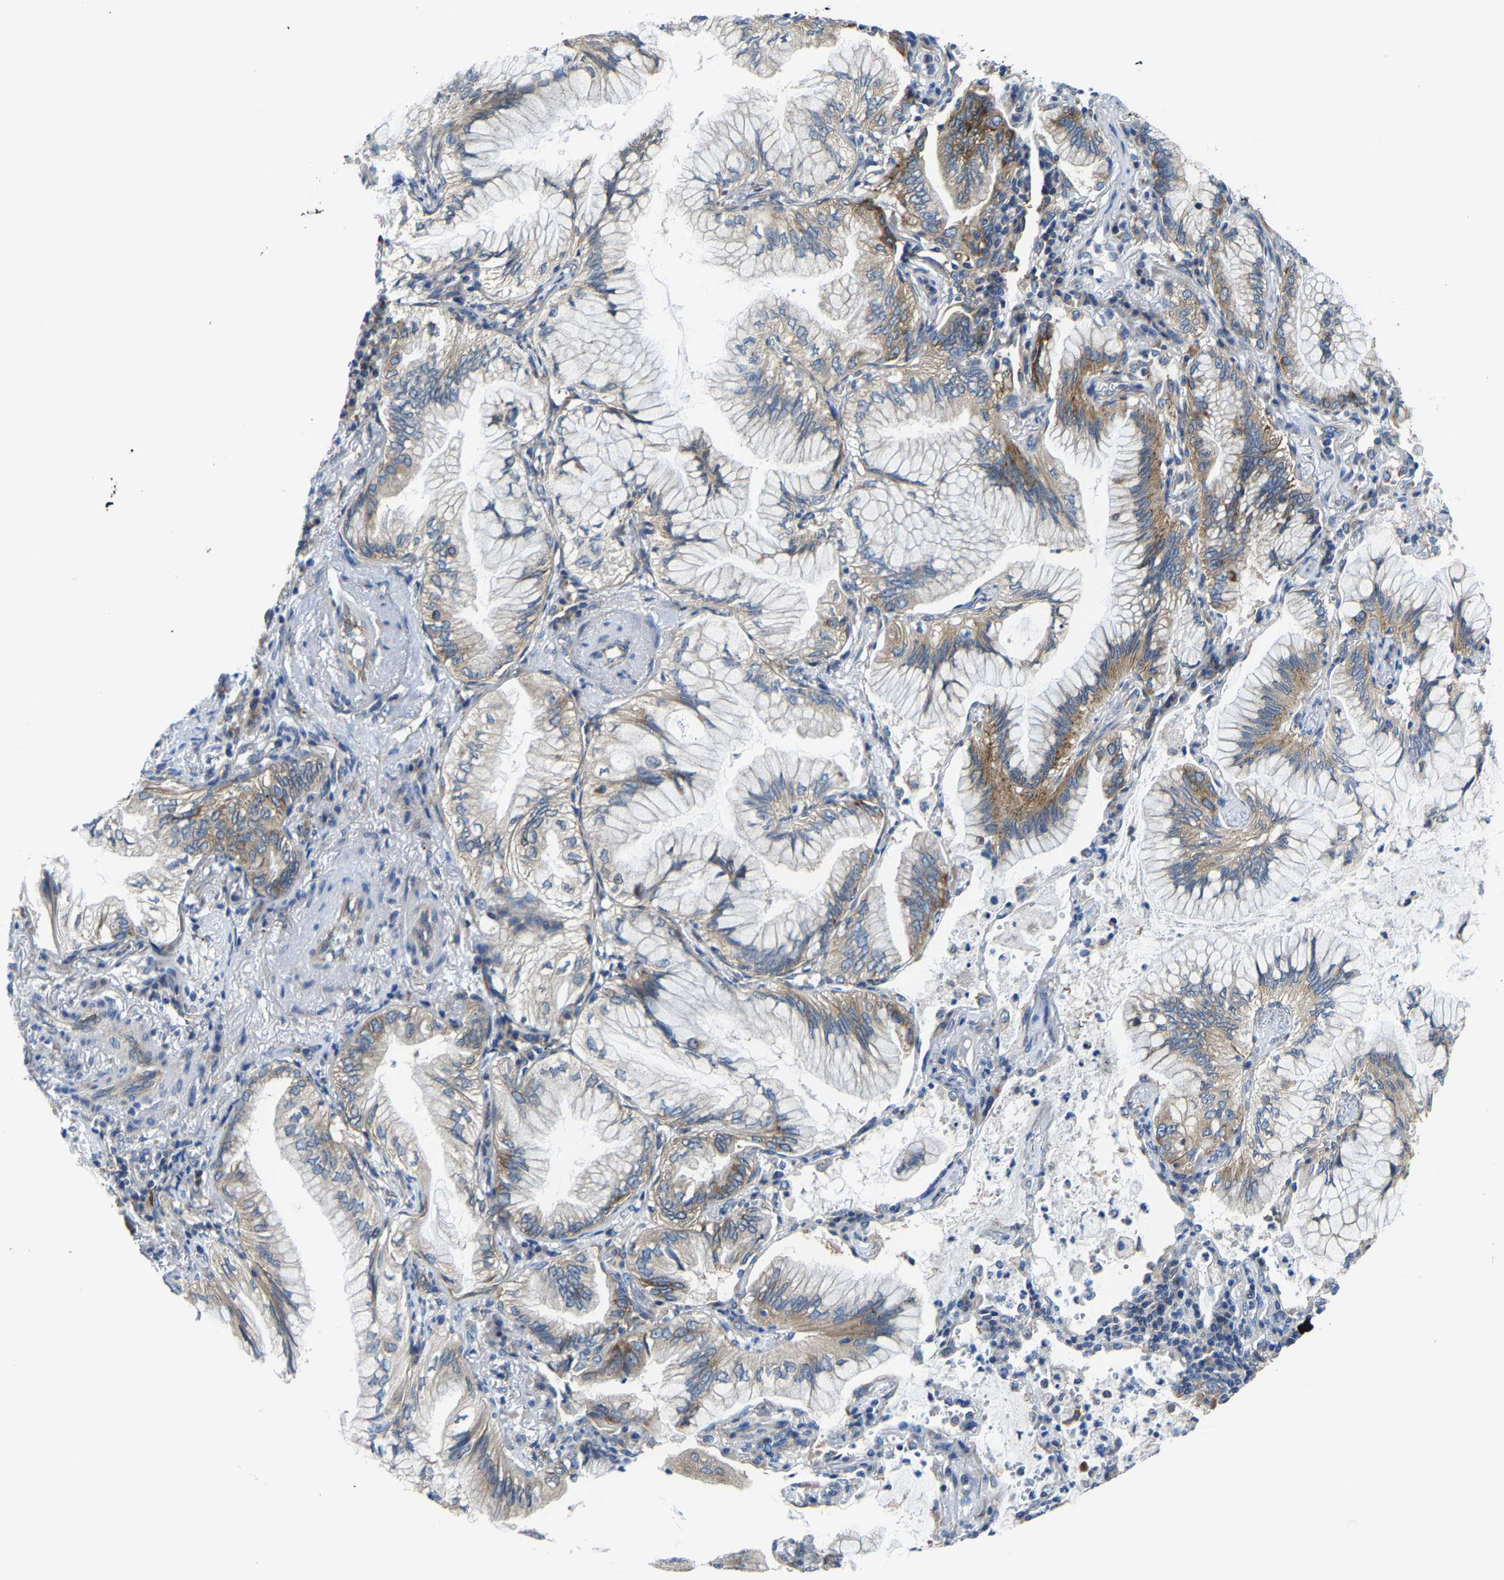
{"staining": {"intensity": "moderate", "quantity": "25%-75%", "location": "cytoplasmic/membranous"}, "tissue": "lung cancer", "cell_type": "Tumor cells", "image_type": "cancer", "snomed": [{"axis": "morphology", "description": "Adenocarcinoma, NOS"}, {"axis": "topography", "description": "Lung"}], "caption": "Immunohistochemistry of lung cancer reveals medium levels of moderate cytoplasmic/membranous expression in approximately 25%-75% of tumor cells.", "gene": "G3BP2", "patient": {"sex": "female", "age": 70}}